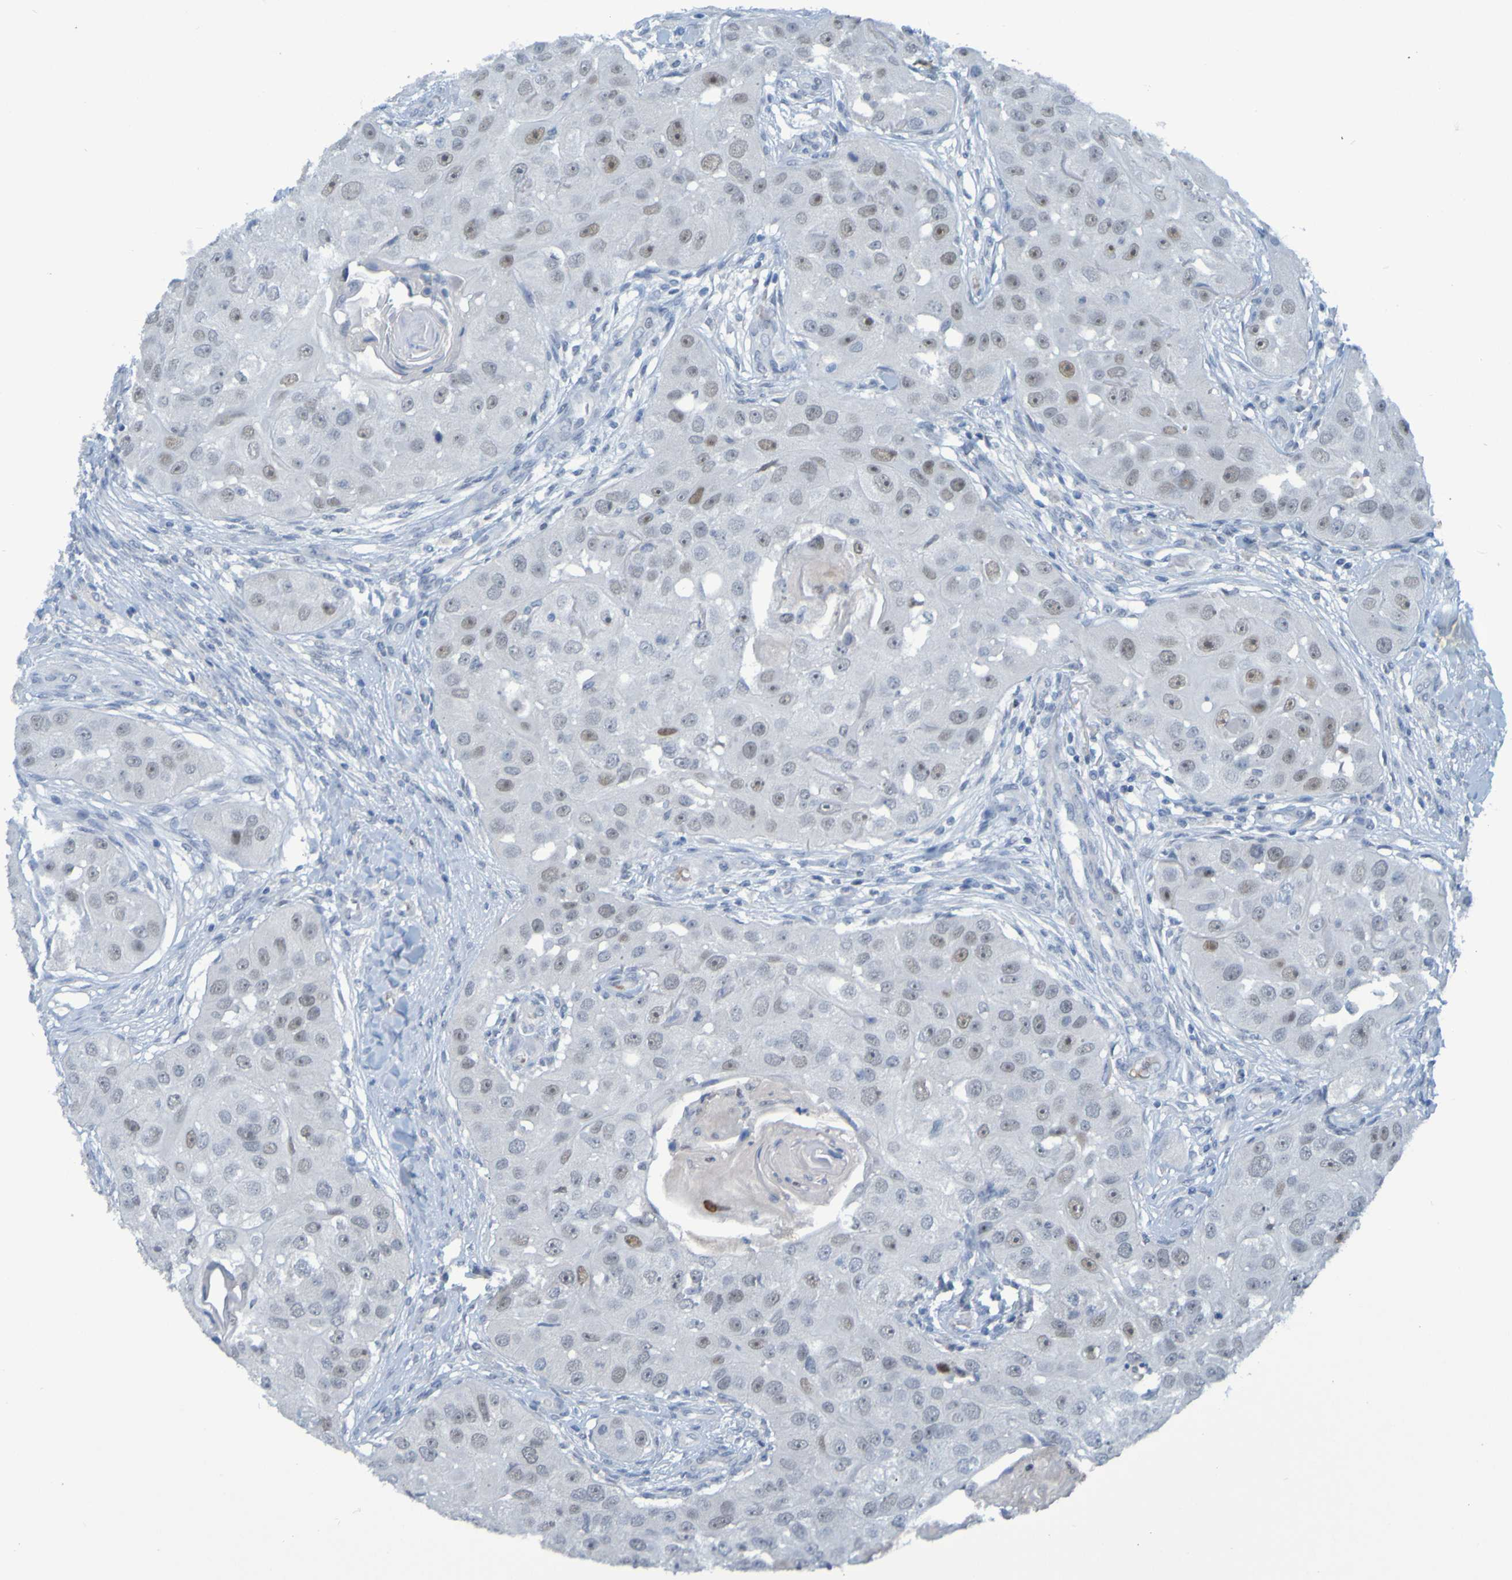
{"staining": {"intensity": "negative", "quantity": "none", "location": "none"}, "tissue": "head and neck cancer", "cell_type": "Tumor cells", "image_type": "cancer", "snomed": [{"axis": "morphology", "description": "Normal tissue, NOS"}, {"axis": "morphology", "description": "Squamous cell carcinoma, NOS"}, {"axis": "topography", "description": "Skeletal muscle"}, {"axis": "topography", "description": "Head-Neck"}], "caption": "A photomicrograph of head and neck squamous cell carcinoma stained for a protein demonstrates no brown staining in tumor cells.", "gene": "USP36", "patient": {"sex": "male", "age": 51}}